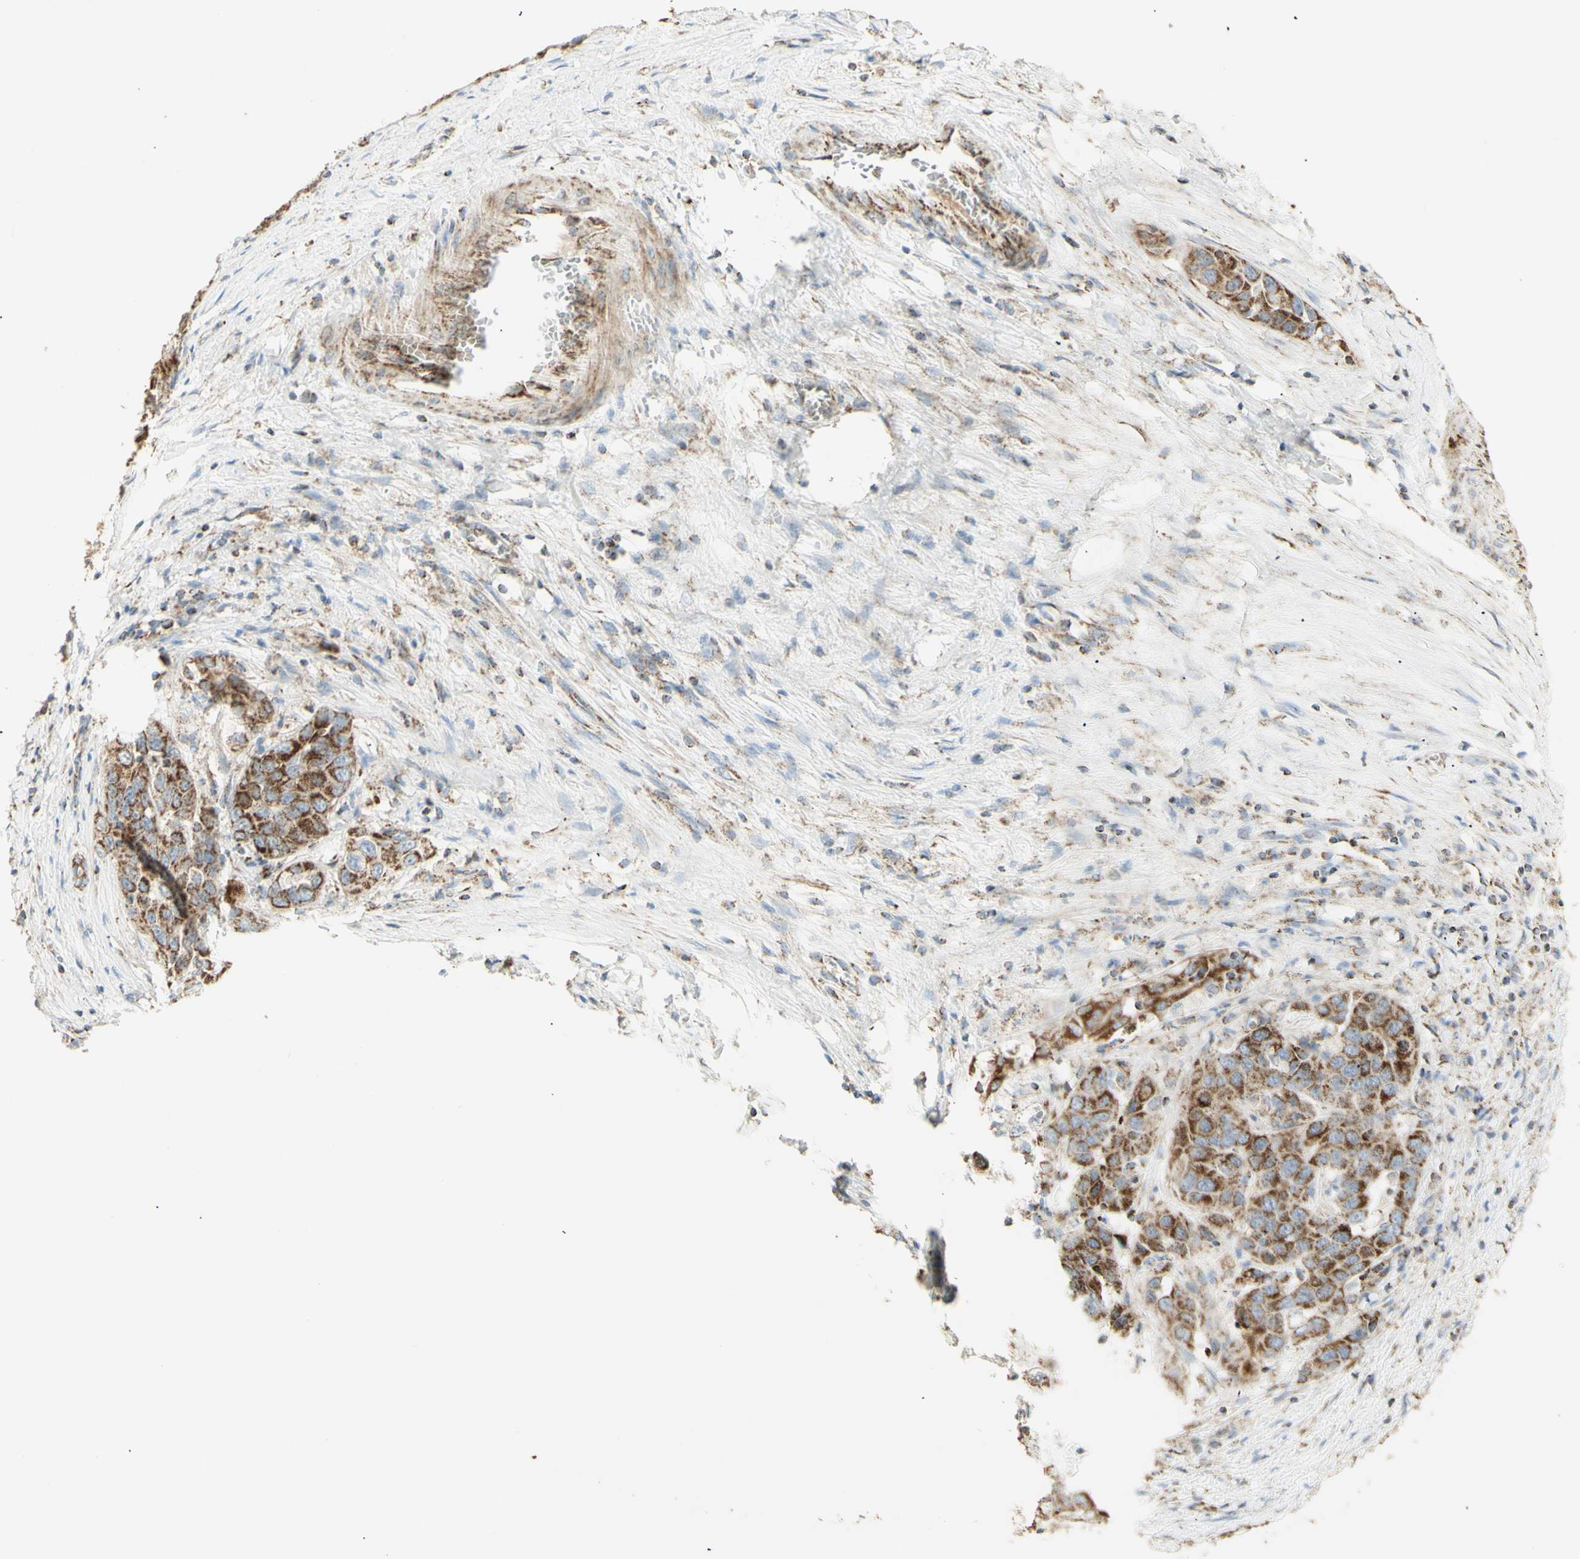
{"staining": {"intensity": "moderate", "quantity": ">75%", "location": "cytoplasmic/membranous"}, "tissue": "liver cancer", "cell_type": "Tumor cells", "image_type": "cancer", "snomed": [{"axis": "morphology", "description": "Cholangiocarcinoma"}, {"axis": "topography", "description": "Liver"}], "caption": "Immunohistochemistry (IHC) (DAB) staining of liver cancer (cholangiocarcinoma) demonstrates moderate cytoplasmic/membranous protein staining in approximately >75% of tumor cells.", "gene": "LETM1", "patient": {"sex": "female", "age": 52}}